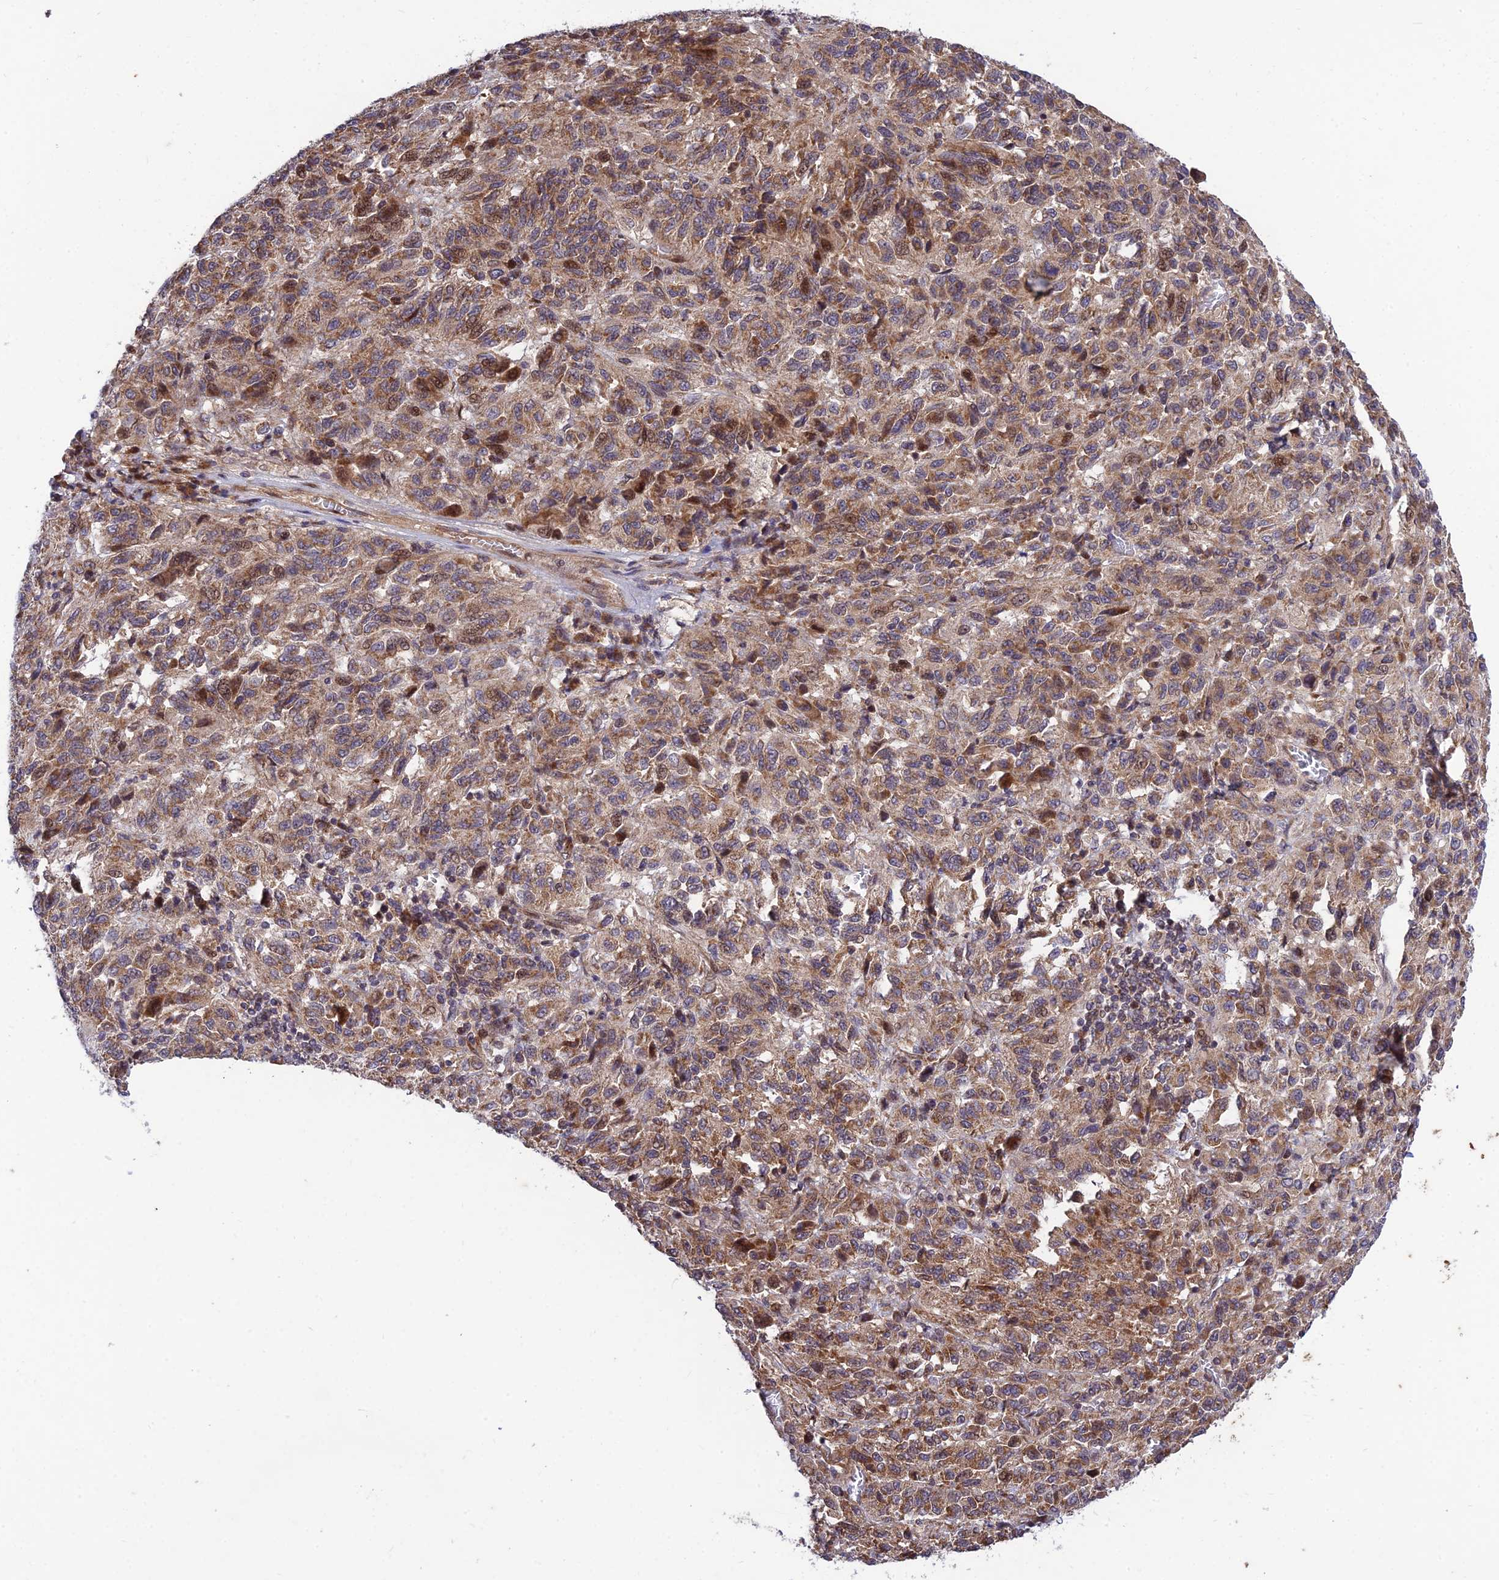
{"staining": {"intensity": "moderate", "quantity": "25%-75%", "location": "cytoplasmic/membranous,nuclear"}, "tissue": "melanoma", "cell_type": "Tumor cells", "image_type": "cancer", "snomed": [{"axis": "morphology", "description": "Malignant melanoma, Metastatic site"}, {"axis": "topography", "description": "Lung"}], "caption": "Immunohistochemistry (IHC) histopathology image of human malignant melanoma (metastatic site) stained for a protein (brown), which demonstrates medium levels of moderate cytoplasmic/membranous and nuclear positivity in approximately 25%-75% of tumor cells.", "gene": "PLEKHG2", "patient": {"sex": "male", "age": 64}}